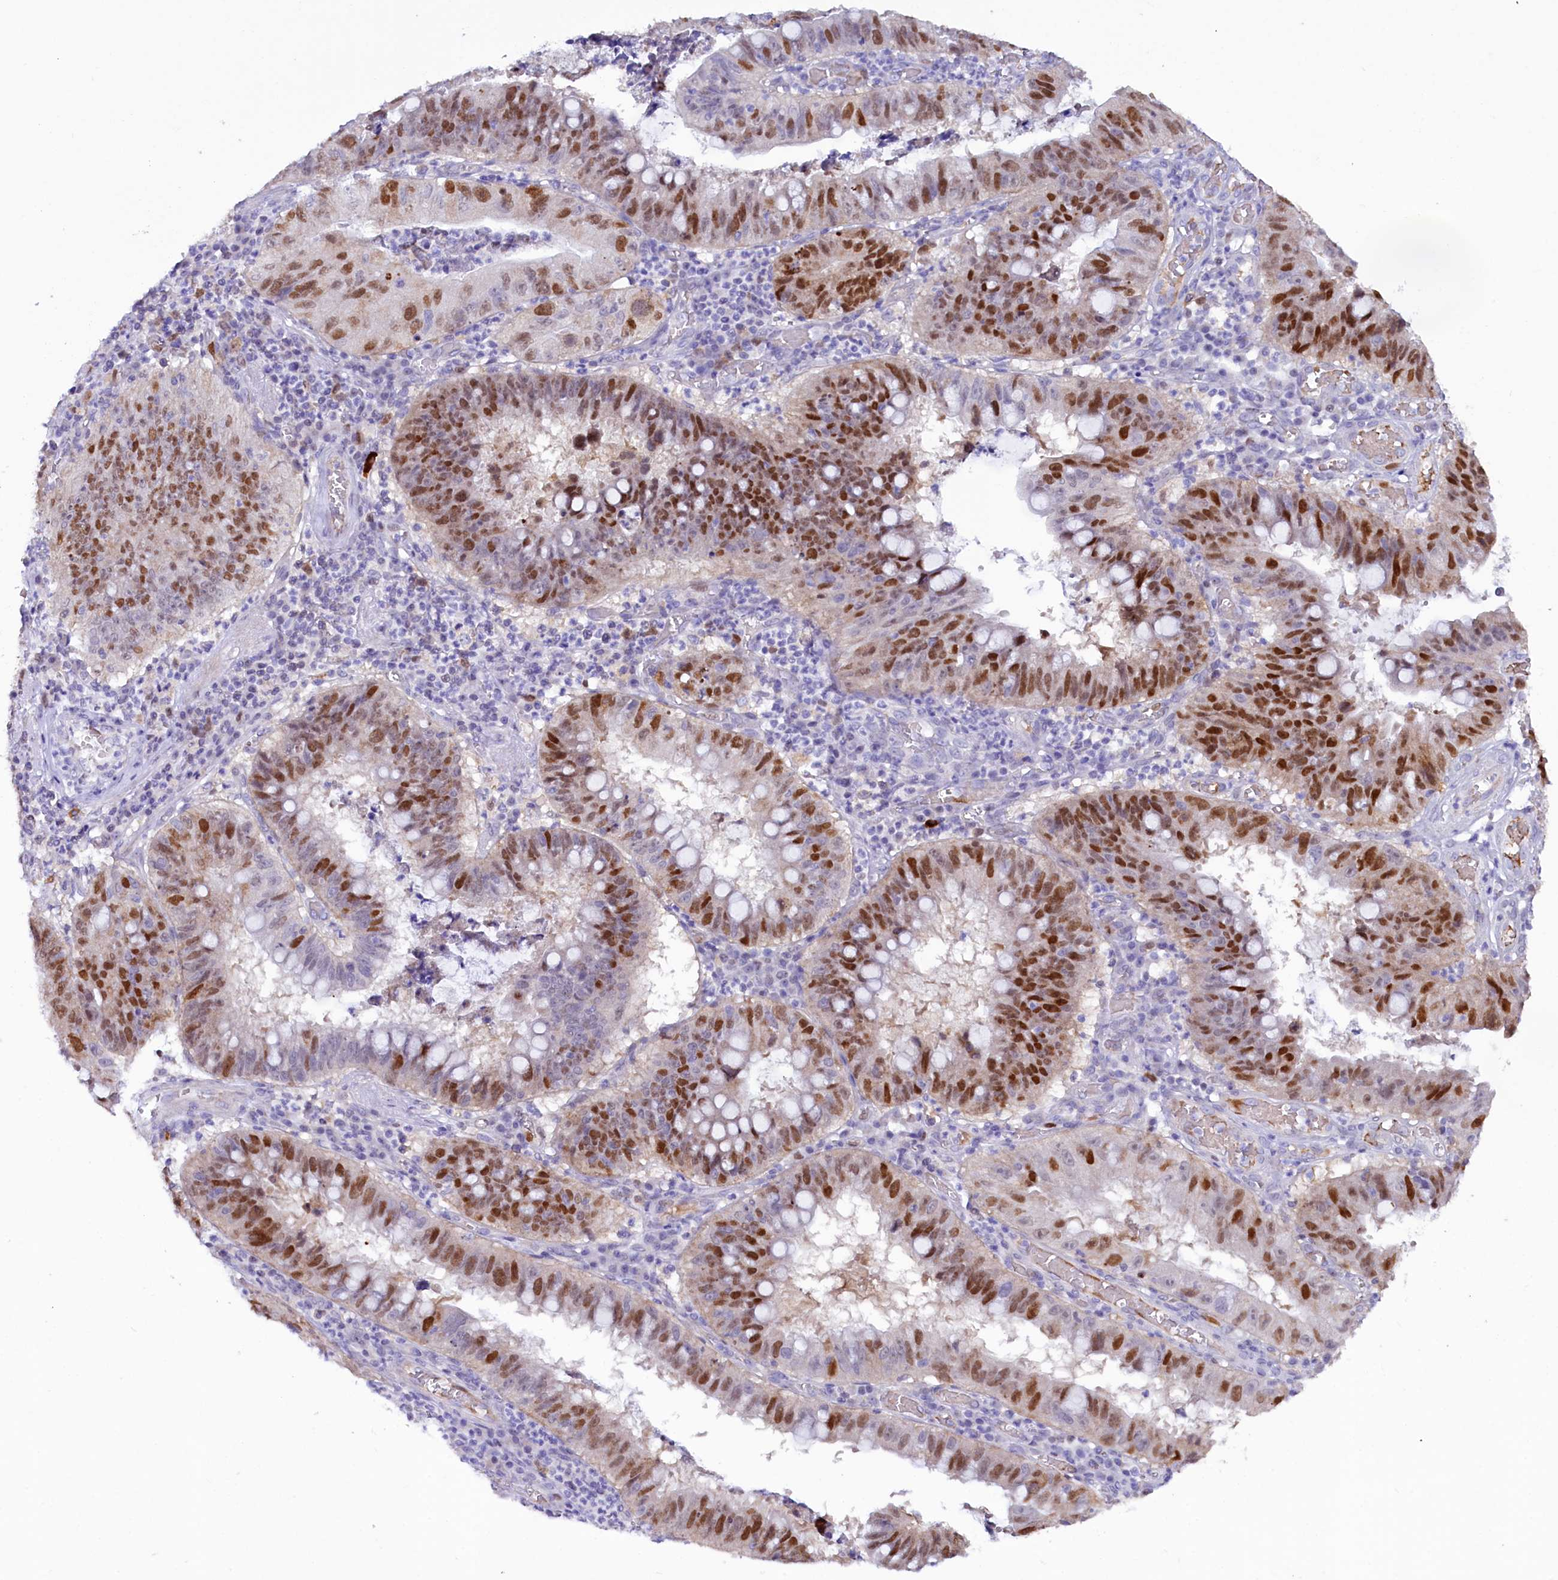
{"staining": {"intensity": "moderate", "quantity": "25%-75%", "location": "nuclear"}, "tissue": "stomach cancer", "cell_type": "Tumor cells", "image_type": "cancer", "snomed": [{"axis": "morphology", "description": "Adenocarcinoma, NOS"}, {"axis": "topography", "description": "Stomach"}], "caption": "This is an image of immunohistochemistry (IHC) staining of stomach cancer (adenocarcinoma), which shows moderate staining in the nuclear of tumor cells.", "gene": "FAM111B", "patient": {"sex": "male", "age": 59}}